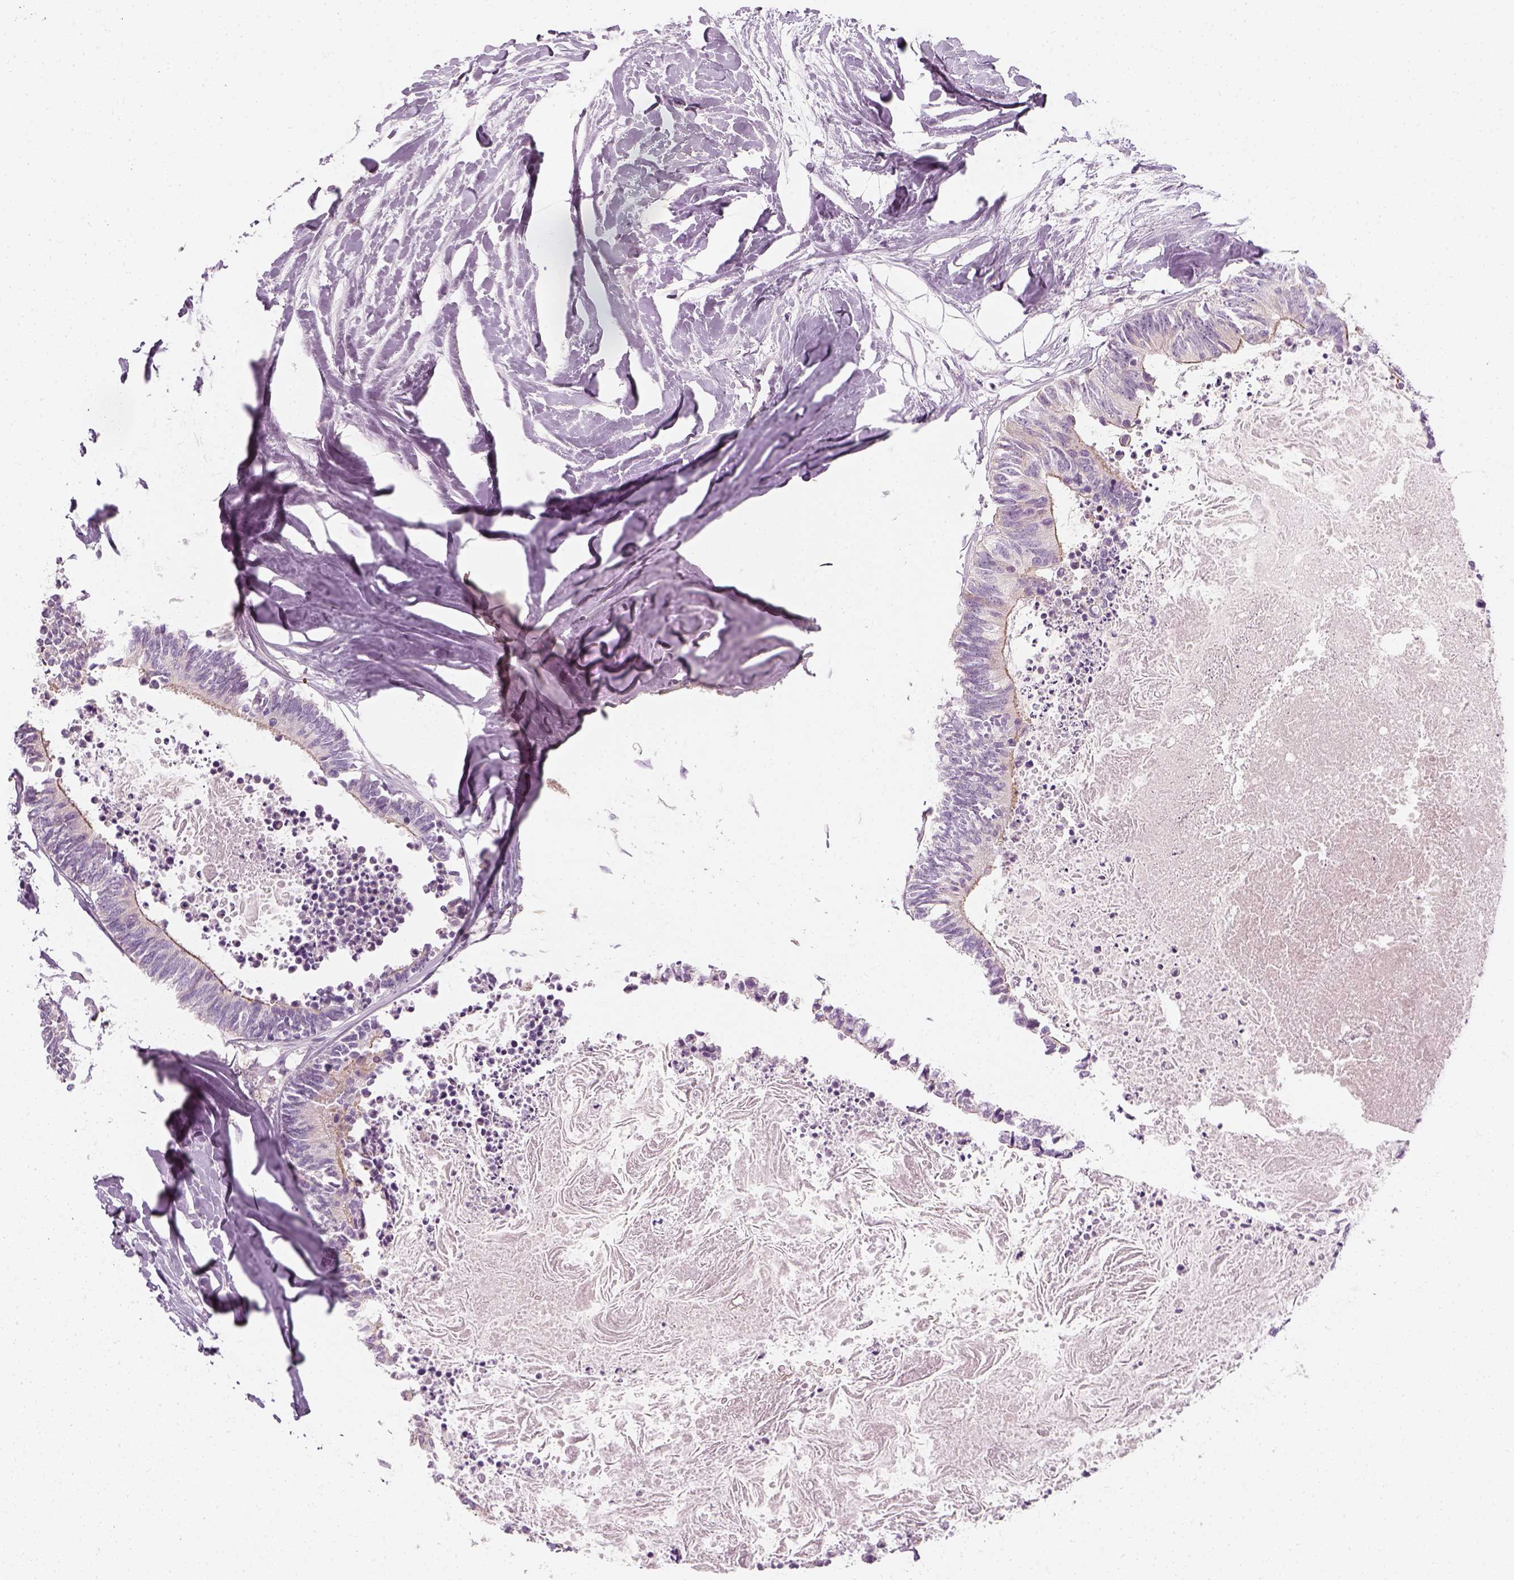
{"staining": {"intensity": "moderate", "quantity": "<25%", "location": "cytoplasmic/membranous"}, "tissue": "colorectal cancer", "cell_type": "Tumor cells", "image_type": "cancer", "snomed": [{"axis": "morphology", "description": "Adenocarcinoma, NOS"}, {"axis": "topography", "description": "Colon"}, {"axis": "topography", "description": "Rectum"}], "caption": "A histopathology image showing moderate cytoplasmic/membranous staining in about <25% of tumor cells in adenocarcinoma (colorectal), as visualized by brown immunohistochemical staining.", "gene": "PRAME", "patient": {"sex": "male", "age": 57}}